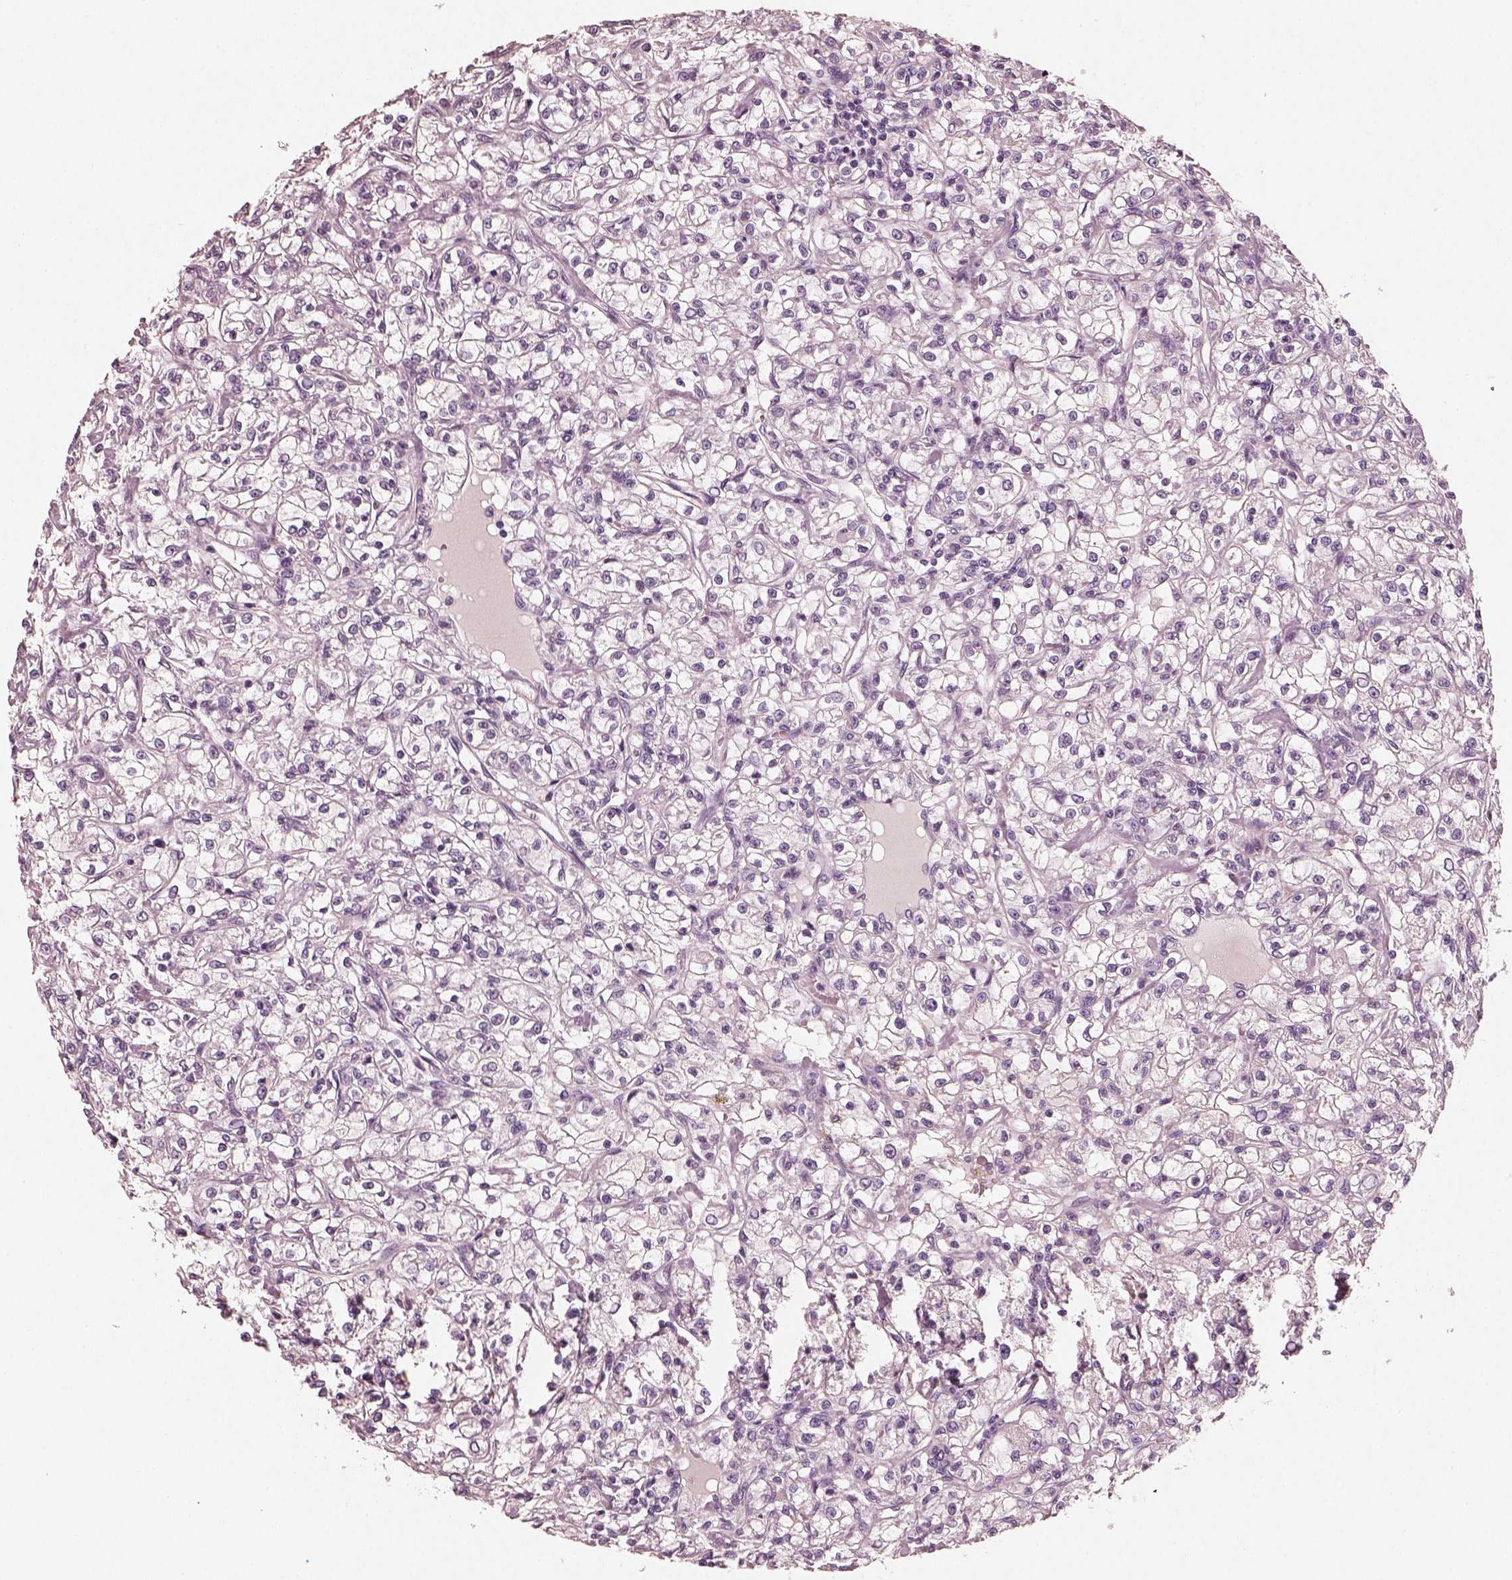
{"staining": {"intensity": "negative", "quantity": "none", "location": "none"}, "tissue": "renal cancer", "cell_type": "Tumor cells", "image_type": "cancer", "snomed": [{"axis": "morphology", "description": "Adenocarcinoma, NOS"}, {"axis": "topography", "description": "Kidney"}], "caption": "Immunohistochemistry histopathology image of human renal adenocarcinoma stained for a protein (brown), which demonstrates no positivity in tumor cells. (DAB (3,3'-diaminobenzidine) immunohistochemistry (IHC) visualized using brightfield microscopy, high magnification).", "gene": "RS1", "patient": {"sex": "female", "age": 59}}